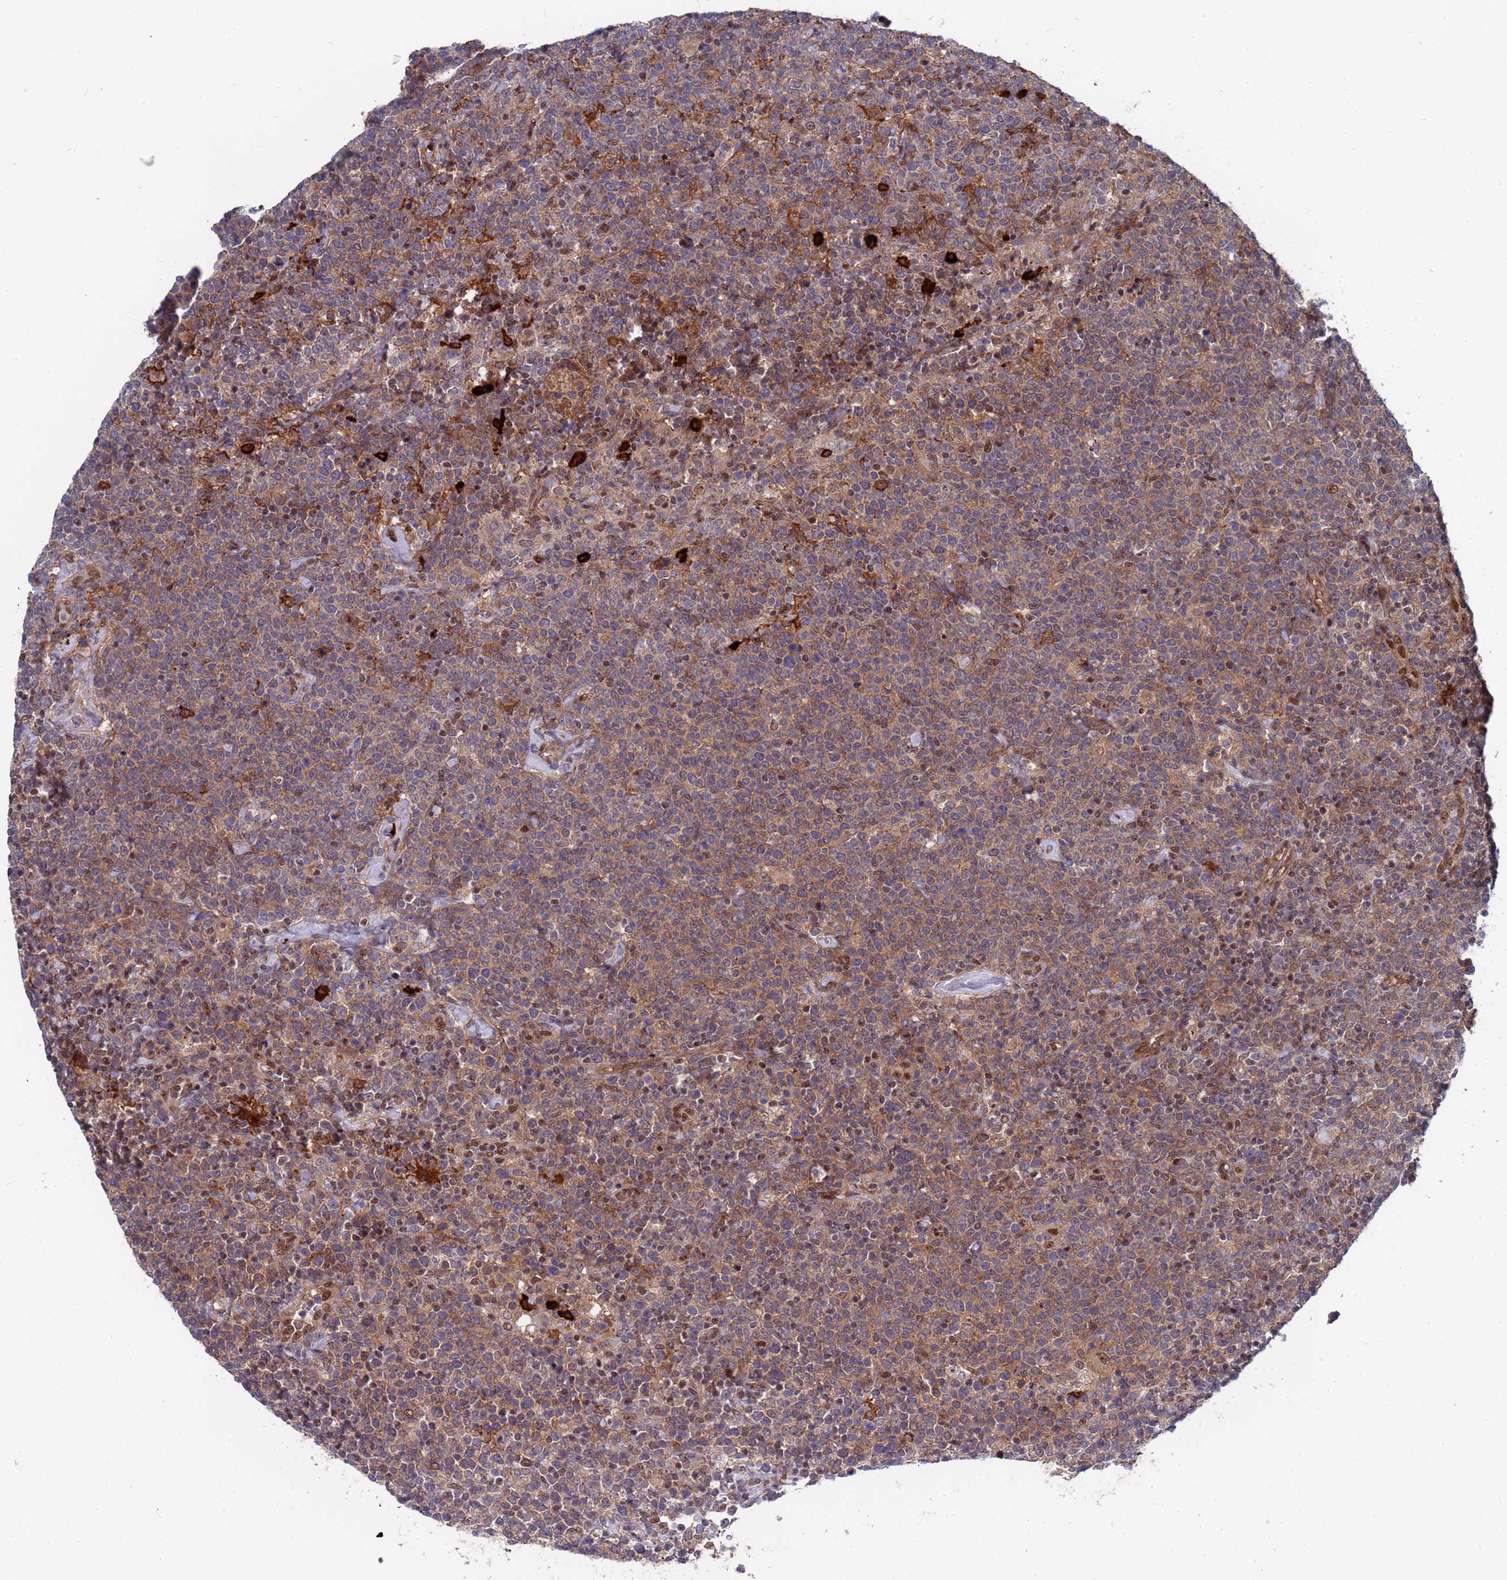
{"staining": {"intensity": "weak", "quantity": "25%-75%", "location": "cytoplasmic/membranous"}, "tissue": "lymphoma", "cell_type": "Tumor cells", "image_type": "cancer", "snomed": [{"axis": "morphology", "description": "Malignant lymphoma, non-Hodgkin's type, High grade"}, {"axis": "topography", "description": "Lymph node"}], "caption": "This image demonstrates IHC staining of high-grade malignant lymphoma, non-Hodgkin's type, with low weak cytoplasmic/membranous staining in approximately 25%-75% of tumor cells.", "gene": "TMBIM6", "patient": {"sex": "male", "age": 61}}